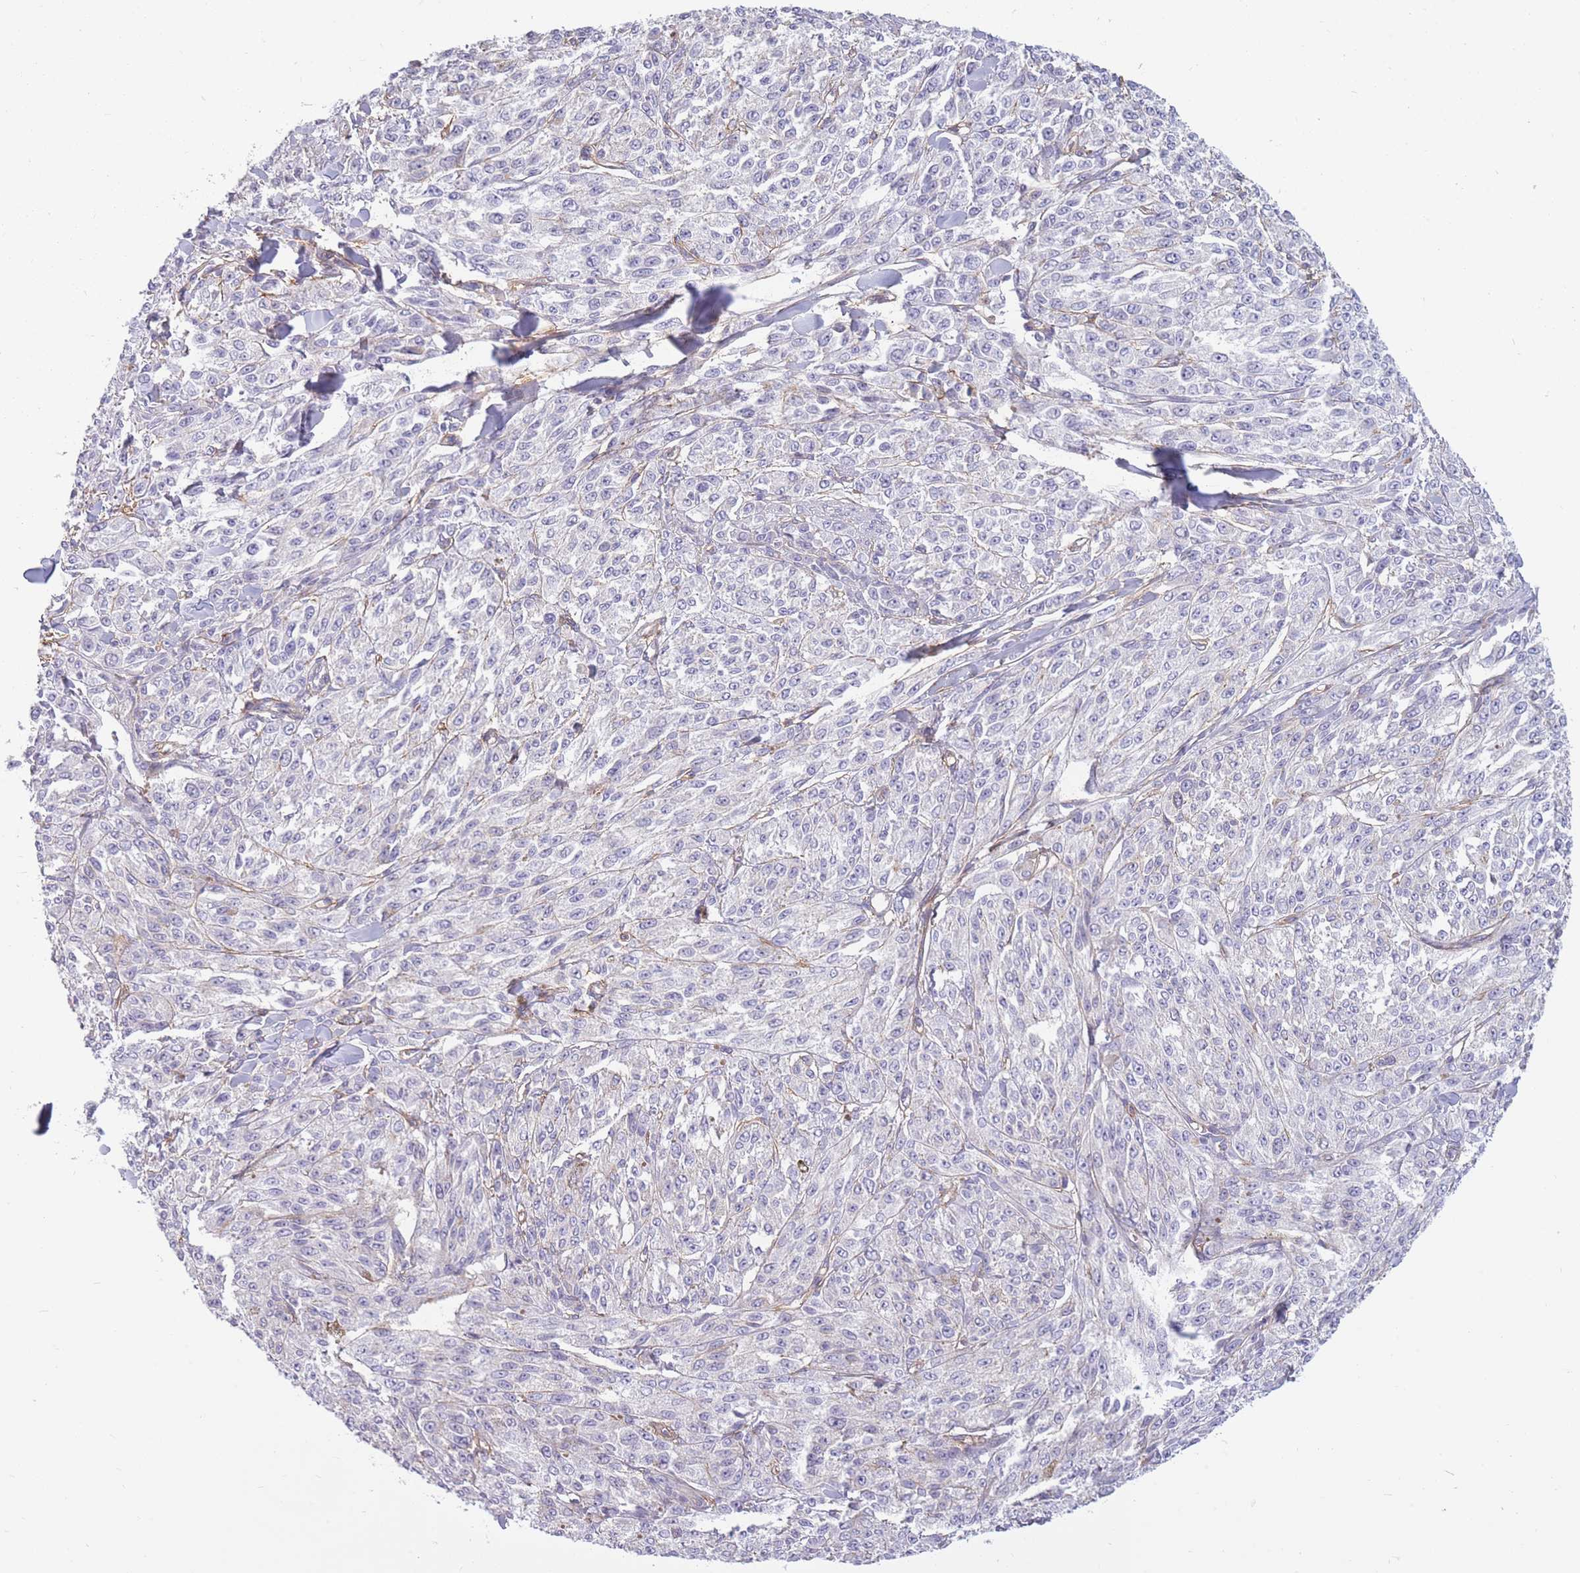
{"staining": {"intensity": "negative", "quantity": "none", "location": "none"}, "tissue": "melanoma", "cell_type": "Tumor cells", "image_type": "cancer", "snomed": [{"axis": "morphology", "description": "Malignant melanoma, NOS"}, {"axis": "topography", "description": "Skin"}], "caption": "Human melanoma stained for a protein using immunohistochemistry (IHC) demonstrates no staining in tumor cells.", "gene": "ADD1", "patient": {"sex": "female", "age": 52}}